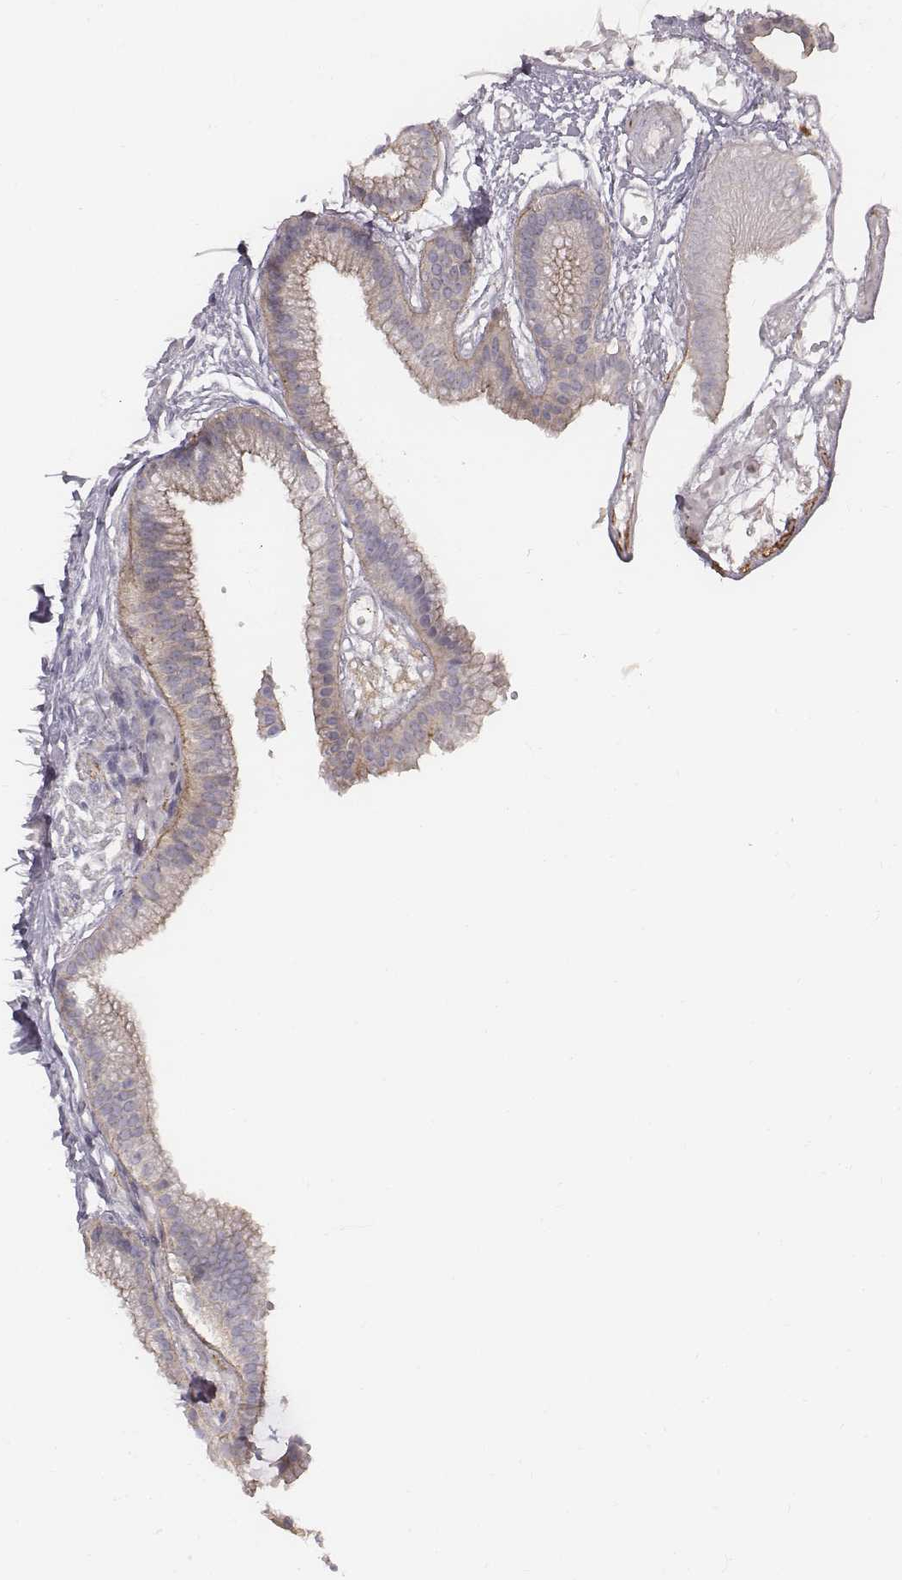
{"staining": {"intensity": "weak", "quantity": "25%-75%", "location": "cytoplasmic/membranous"}, "tissue": "gallbladder", "cell_type": "Glandular cells", "image_type": "normal", "snomed": [{"axis": "morphology", "description": "Normal tissue, NOS"}, {"axis": "topography", "description": "Gallbladder"}], "caption": "This micrograph exhibits IHC staining of benign gallbladder, with low weak cytoplasmic/membranous positivity in approximately 25%-75% of glandular cells.", "gene": "PRKCZ", "patient": {"sex": "female", "age": 45}}